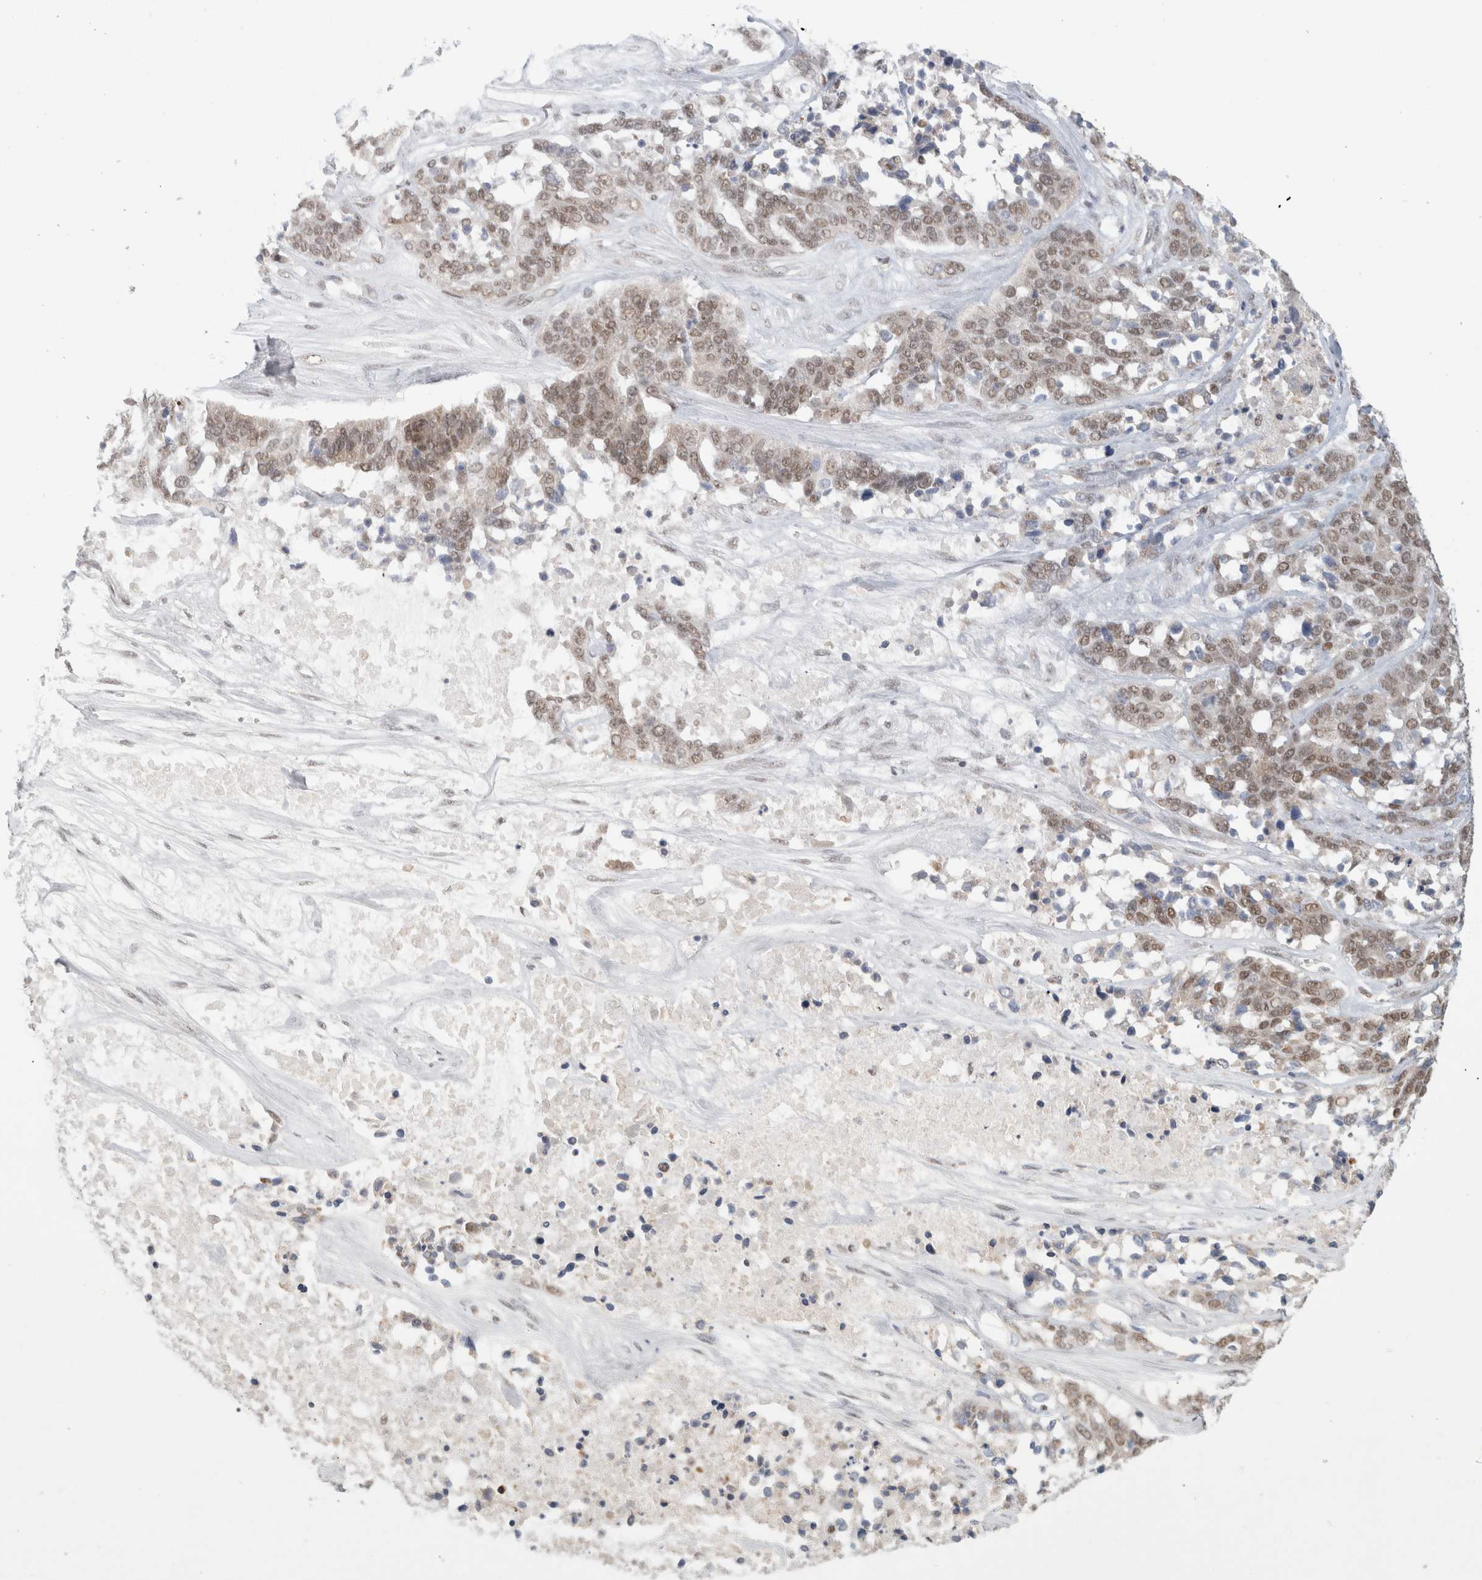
{"staining": {"intensity": "weak", "quantity": ">75%", "location": "nuclear"}, "tissue": "ovarian cancer", "cell_type": "Tumor cells", "image_type": "cancer", "snomed": [{"axis": "morphology", "description": "Cystadenocarcinoma, serous, NOS"}, {"axis": "topography", "description": "Ovary"}], "caption": "Immunohistochemical staining of serous cystadenocarcinoma (ovarian) demonstrates weak nuclear protein positivity in about >75% of tumor cells.", "gene": "TRMT12", "patient": {"sex": "female", "age": 44}}